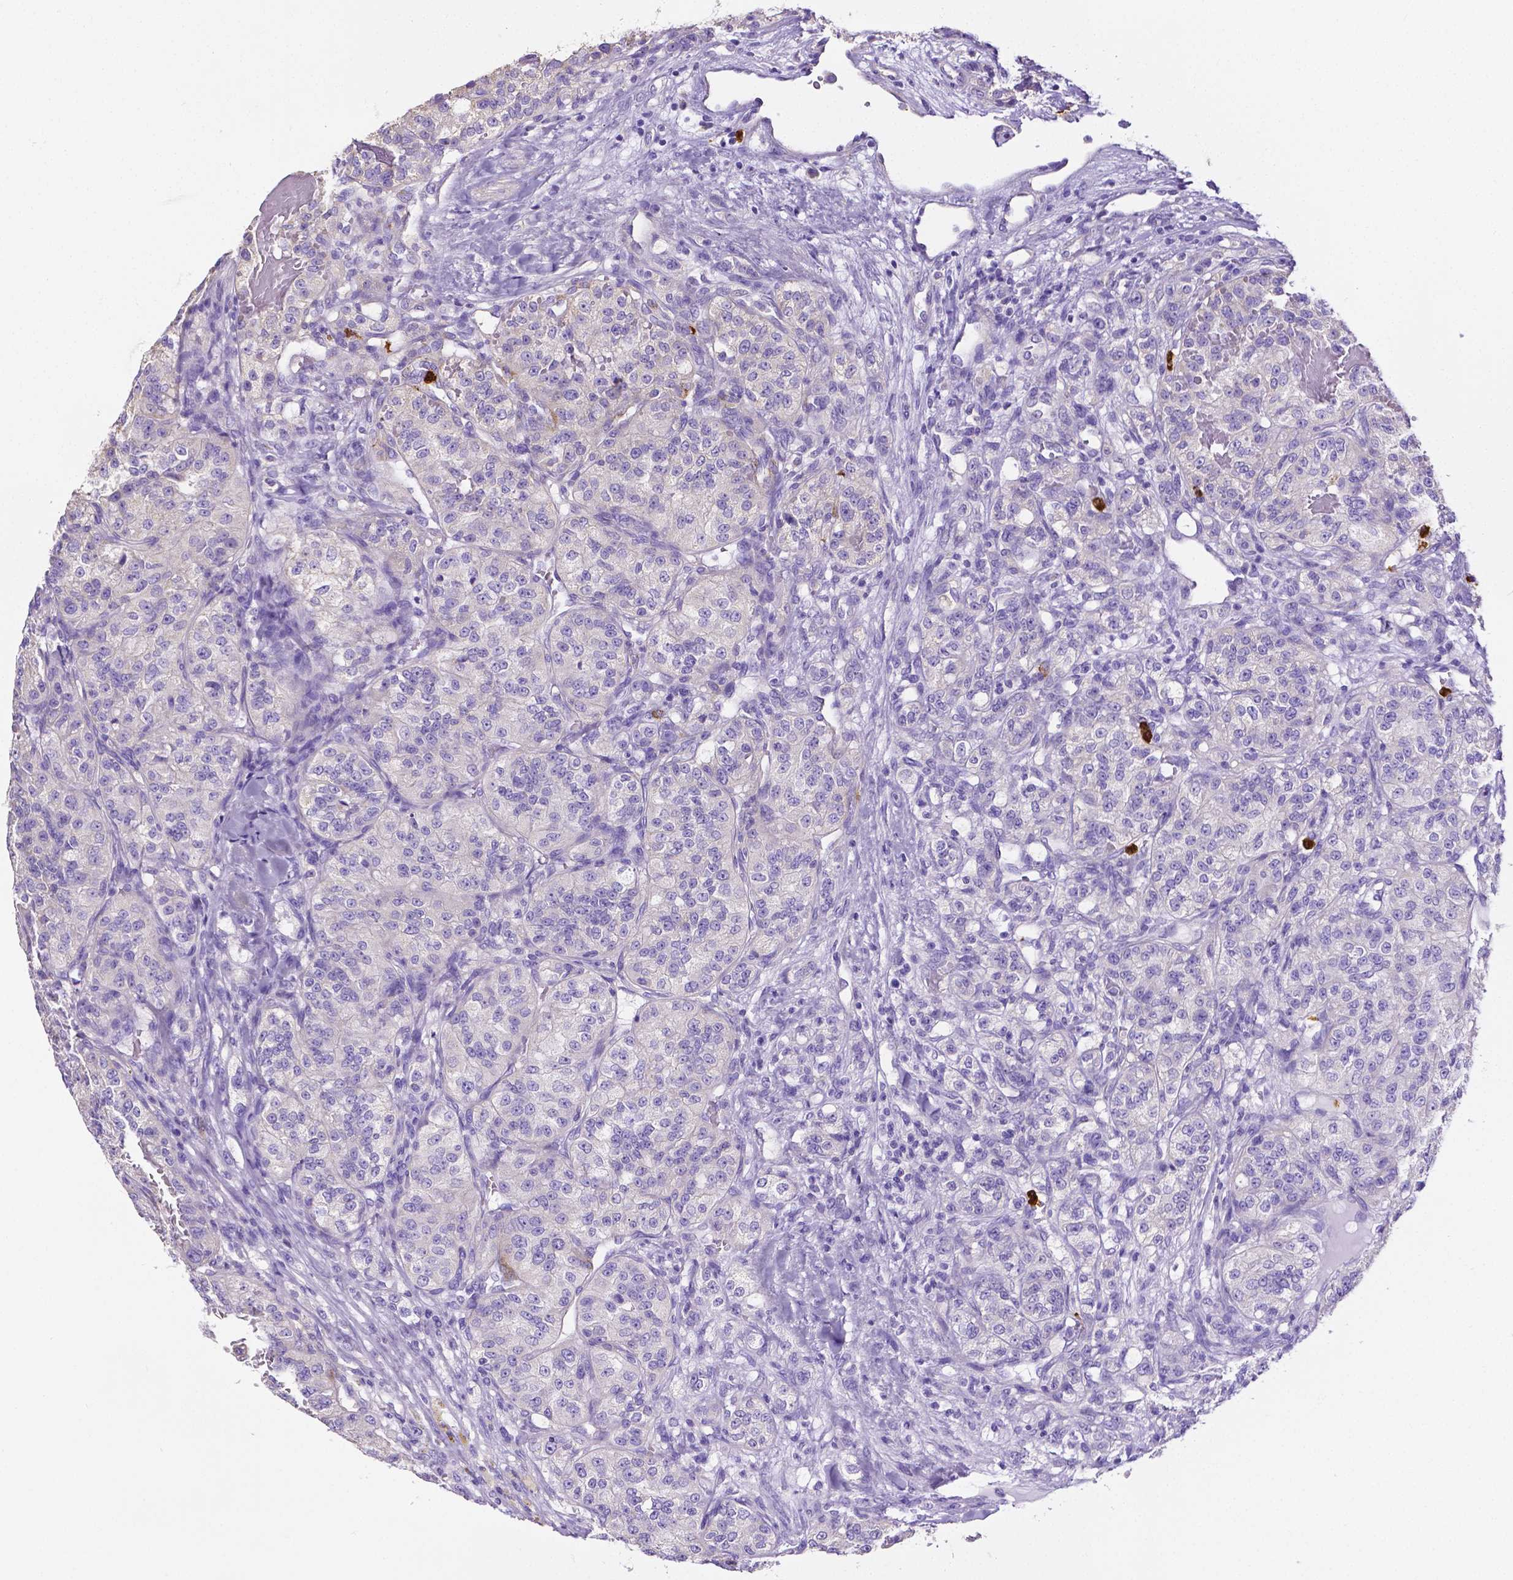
{"staining": {"intensity": "negative", "quantity": "none", "location": "none"}, "tissue": "renal cancer", "cell_type": "Tumor cells", "image_type": "cancer", "snomed": [{"axis": "morphology", "description": "Adenocarcinoma, NOS"}, {"axis": "topography", "description": "Kidney"}], "caption": "Tumor cells show no significant staining in adenocarcinoma (renal). Nuclei are stained in blue.", "gene": "MMP9", "patient": {"sex": "female", "age": 63}}